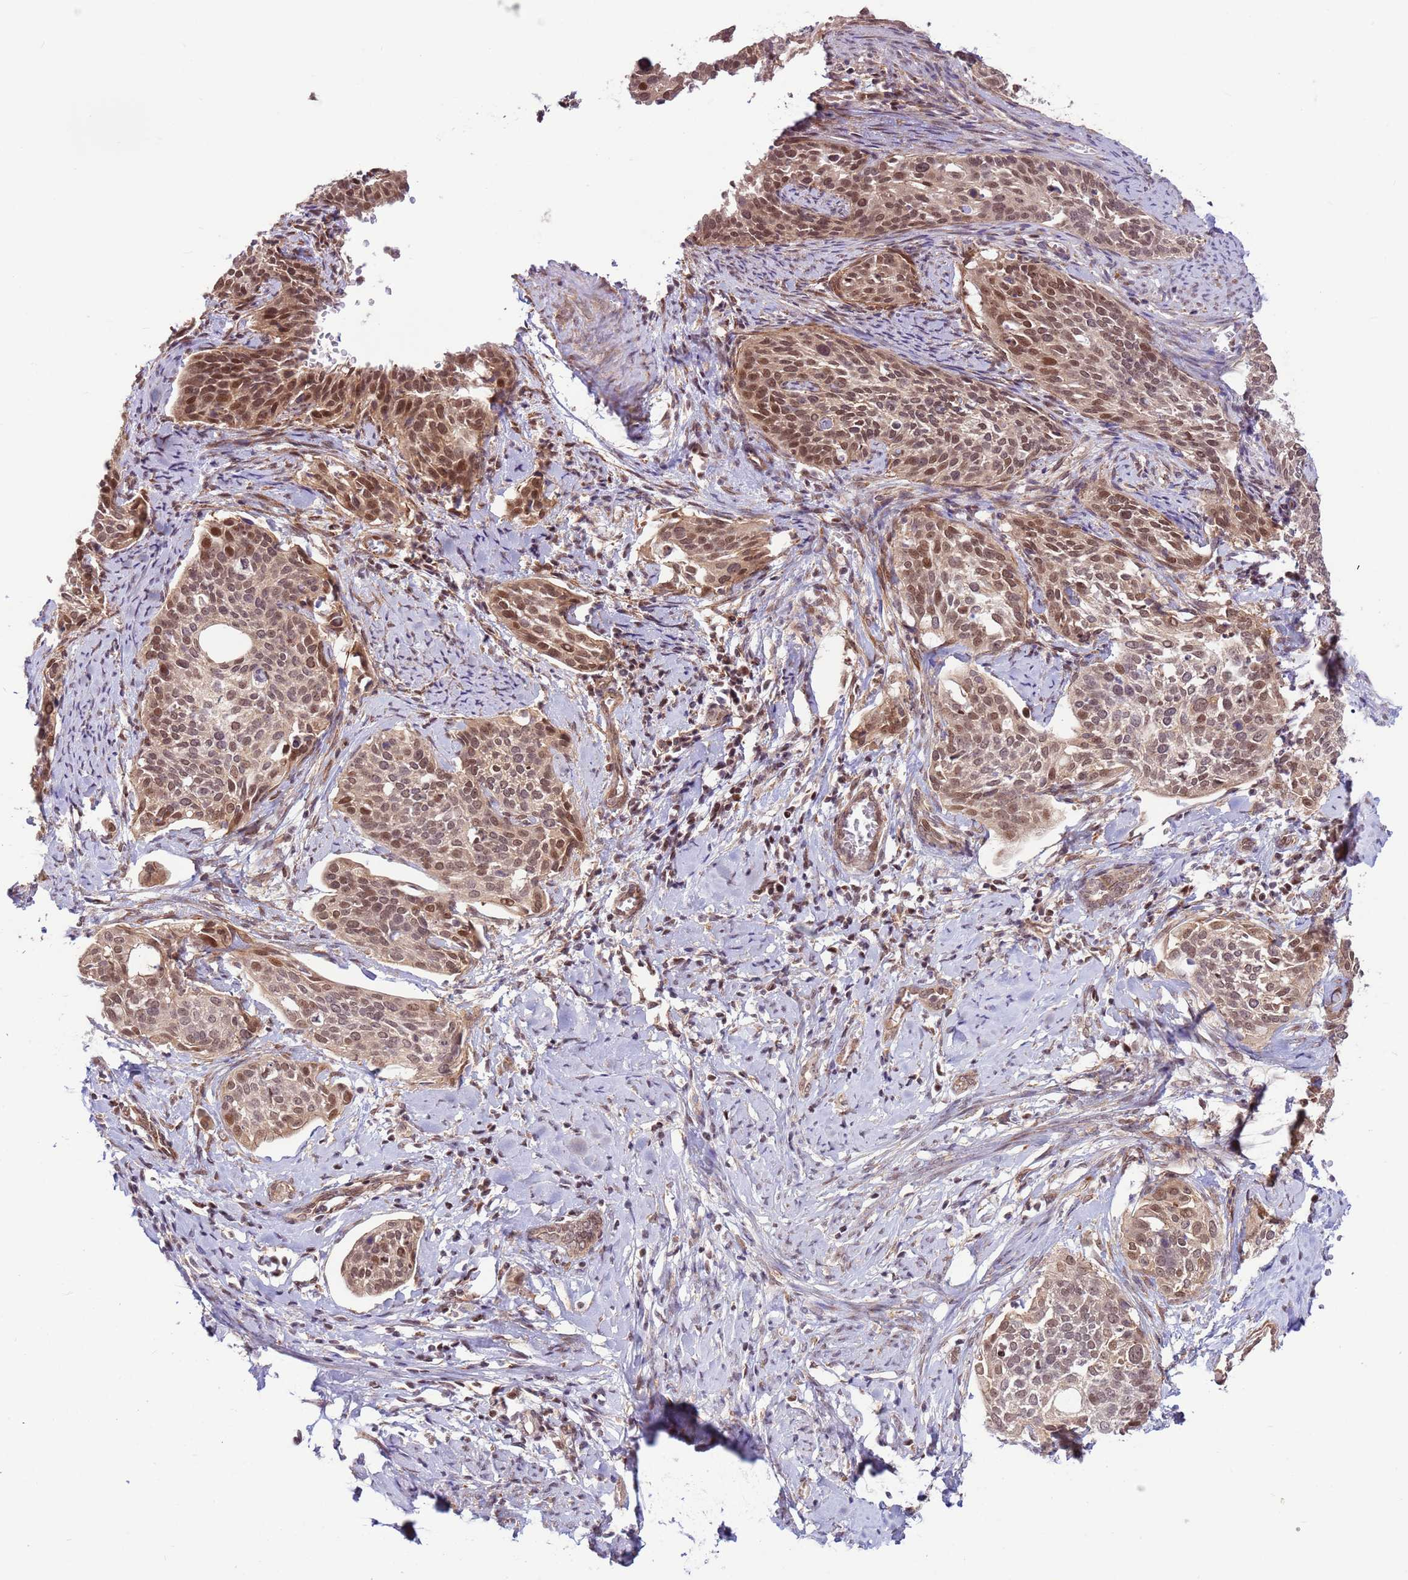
{"staining": {"intensity": "moderate", "quantity": ">75%", "location": "nuclear"}, "tissue": "cervical cancer", "cell_type": "Tumor cells", "image_type": "cancer", "snomed": [{"axis": "morphology", "description": "Squamous cell carcinoma, NOS"}, {"axis": "topography", "description": "Cervix"}], "caption": "A high-resolution image shows IHC staining of cervical squamous cell carcinoma, which demonstrates moderate nuclear expression in approximately >75% of tumor cells.", "gene": "DCAF4", "patient": {"sex": "female", "age": 44}}